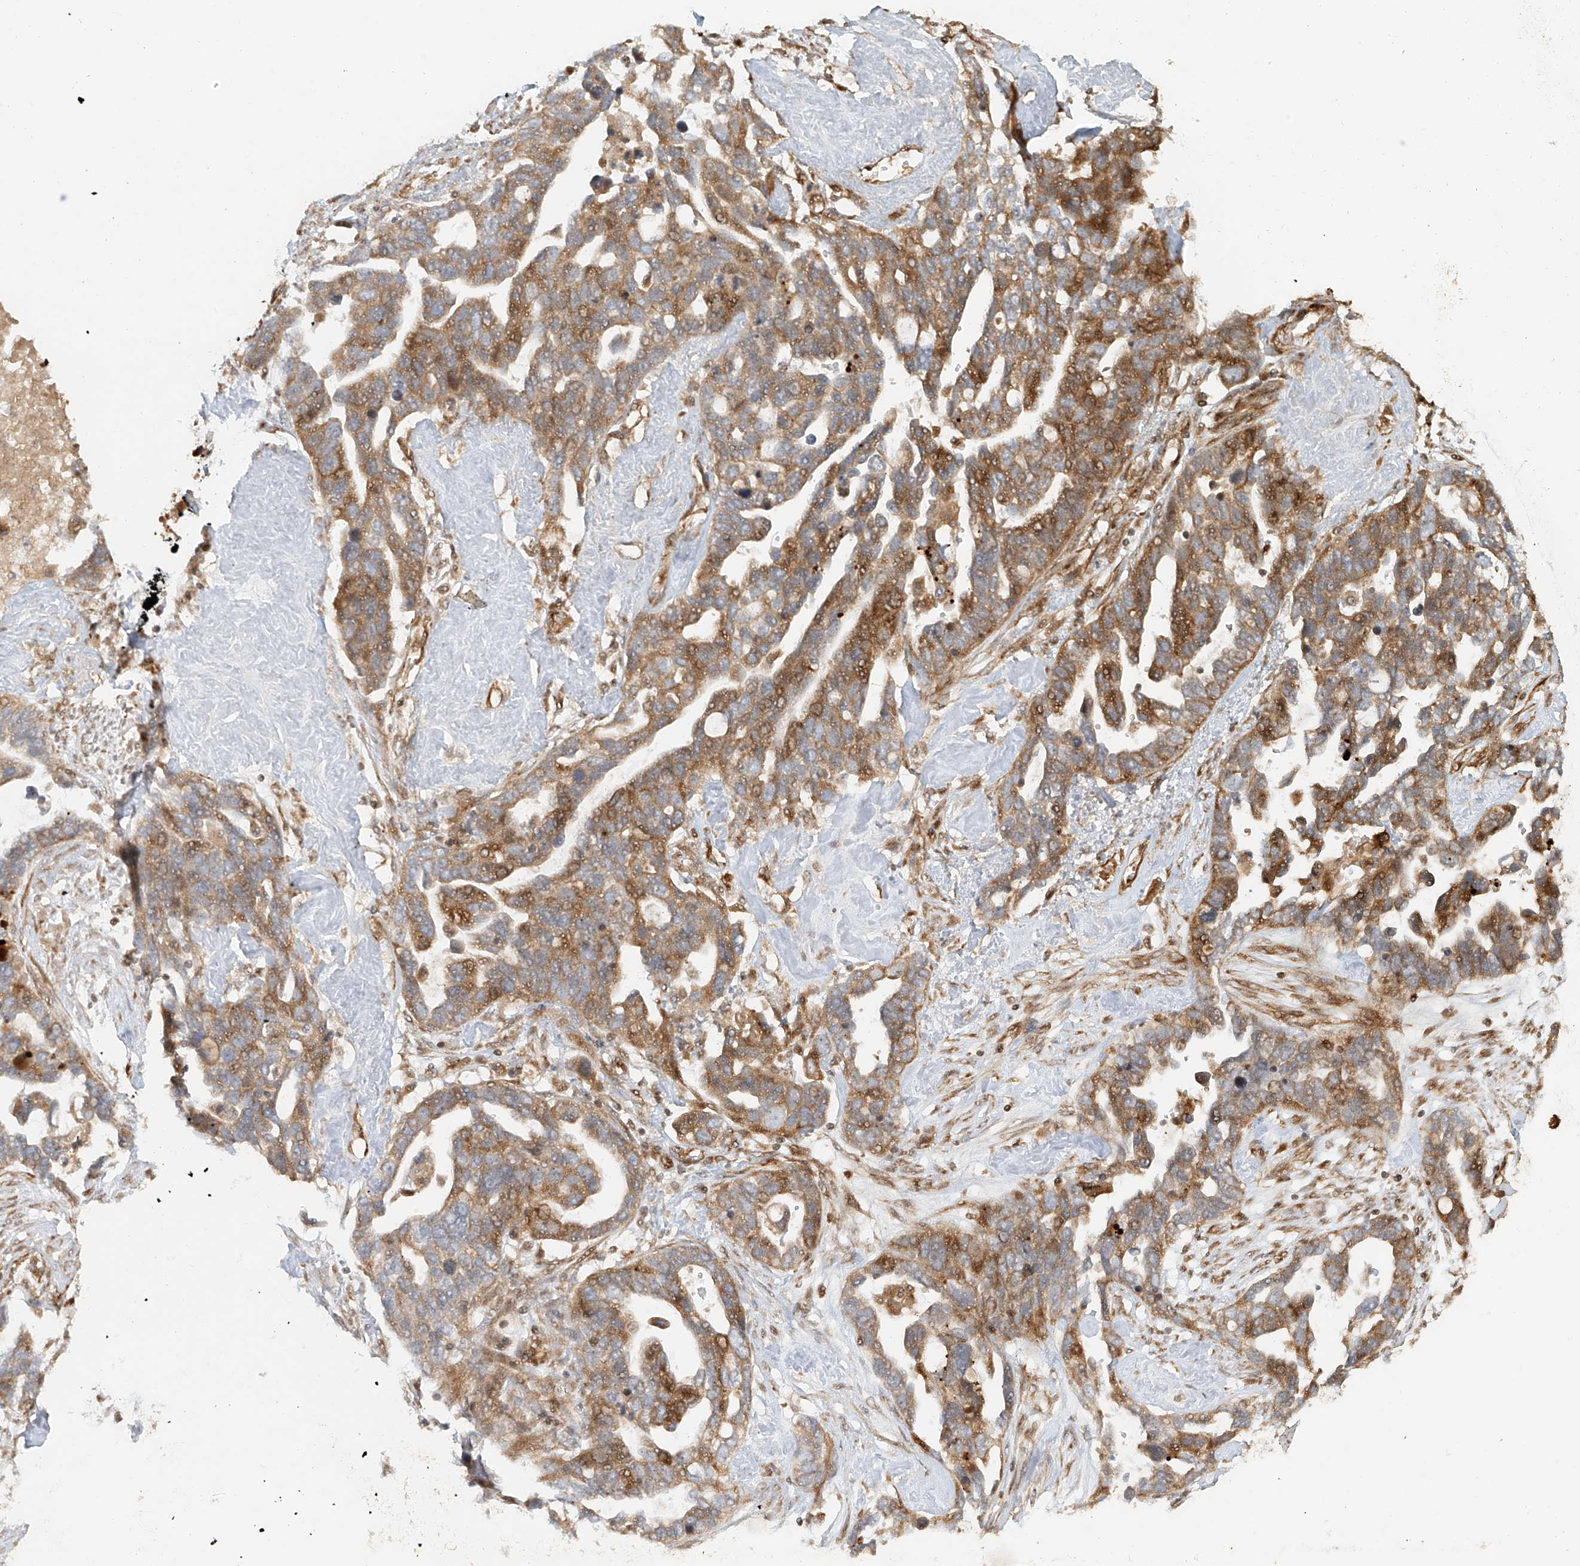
{"staining": {"intensity": "moderate", "quantity": "25%-75%", "location": "cytoplasmic/membranous"}, "tissue": "ovarian cancer", "cell_type": "Tumor cells", "image_type": "cancer", "snomed": [{"axis": "morphology", "description": "Cystadenocarcinoma, serous, NOS"}, {"axis": "topography", "description": "Ovary"}], "caption": "An immunohistochemistry (IHC) micrograph of tumor tissue is shown. Protein staining in brown highlights moderate cytoplasmic/membranous positivity in serous cystadenocarcinoma (ovarian) within tumor cells.", "gene": "MIPEP", "patient": {"sex": "female", "age": 54}}